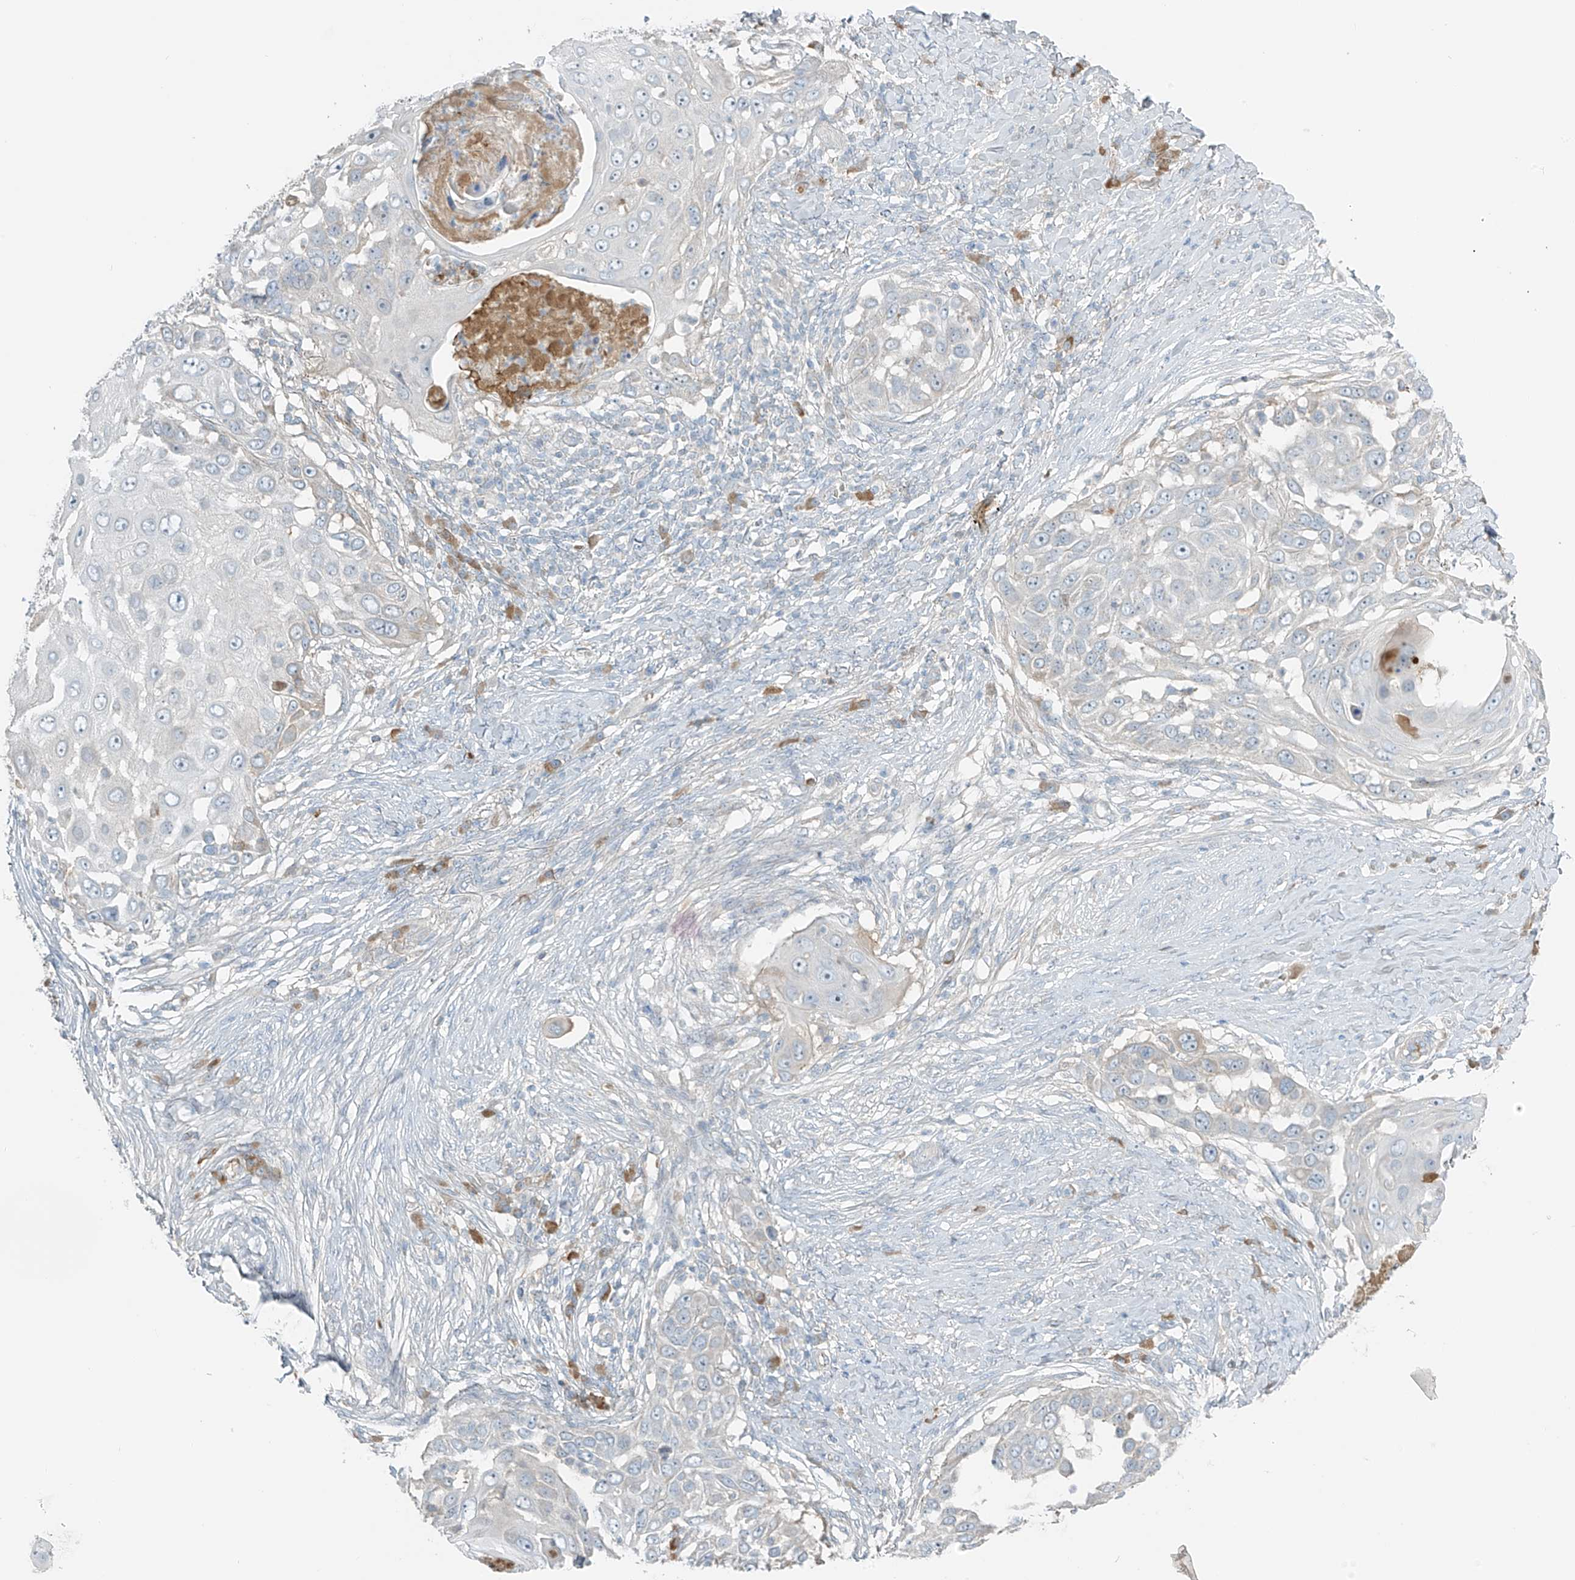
{"staining": {"intensity": "negative", "quantity": "none", "location": "none"}, "tissue": "skin cancer", "cell_type": "Tumor cells", "image_type": "cancer", "snomed": [{"axis": "morphology", "description": "Squamous cell carcinoma, NOS"}, {"axis": "topography", "description": "Skin"}], "caption": "There is no significant positivity in tumor cells of squamous cell carcinoma (skin). (Brightfield microscopy of DAB immunohistochemistry (IHC) at high magnification).", "gene": "FAM131C", "patient": {"sex": "female", "age": 44}}